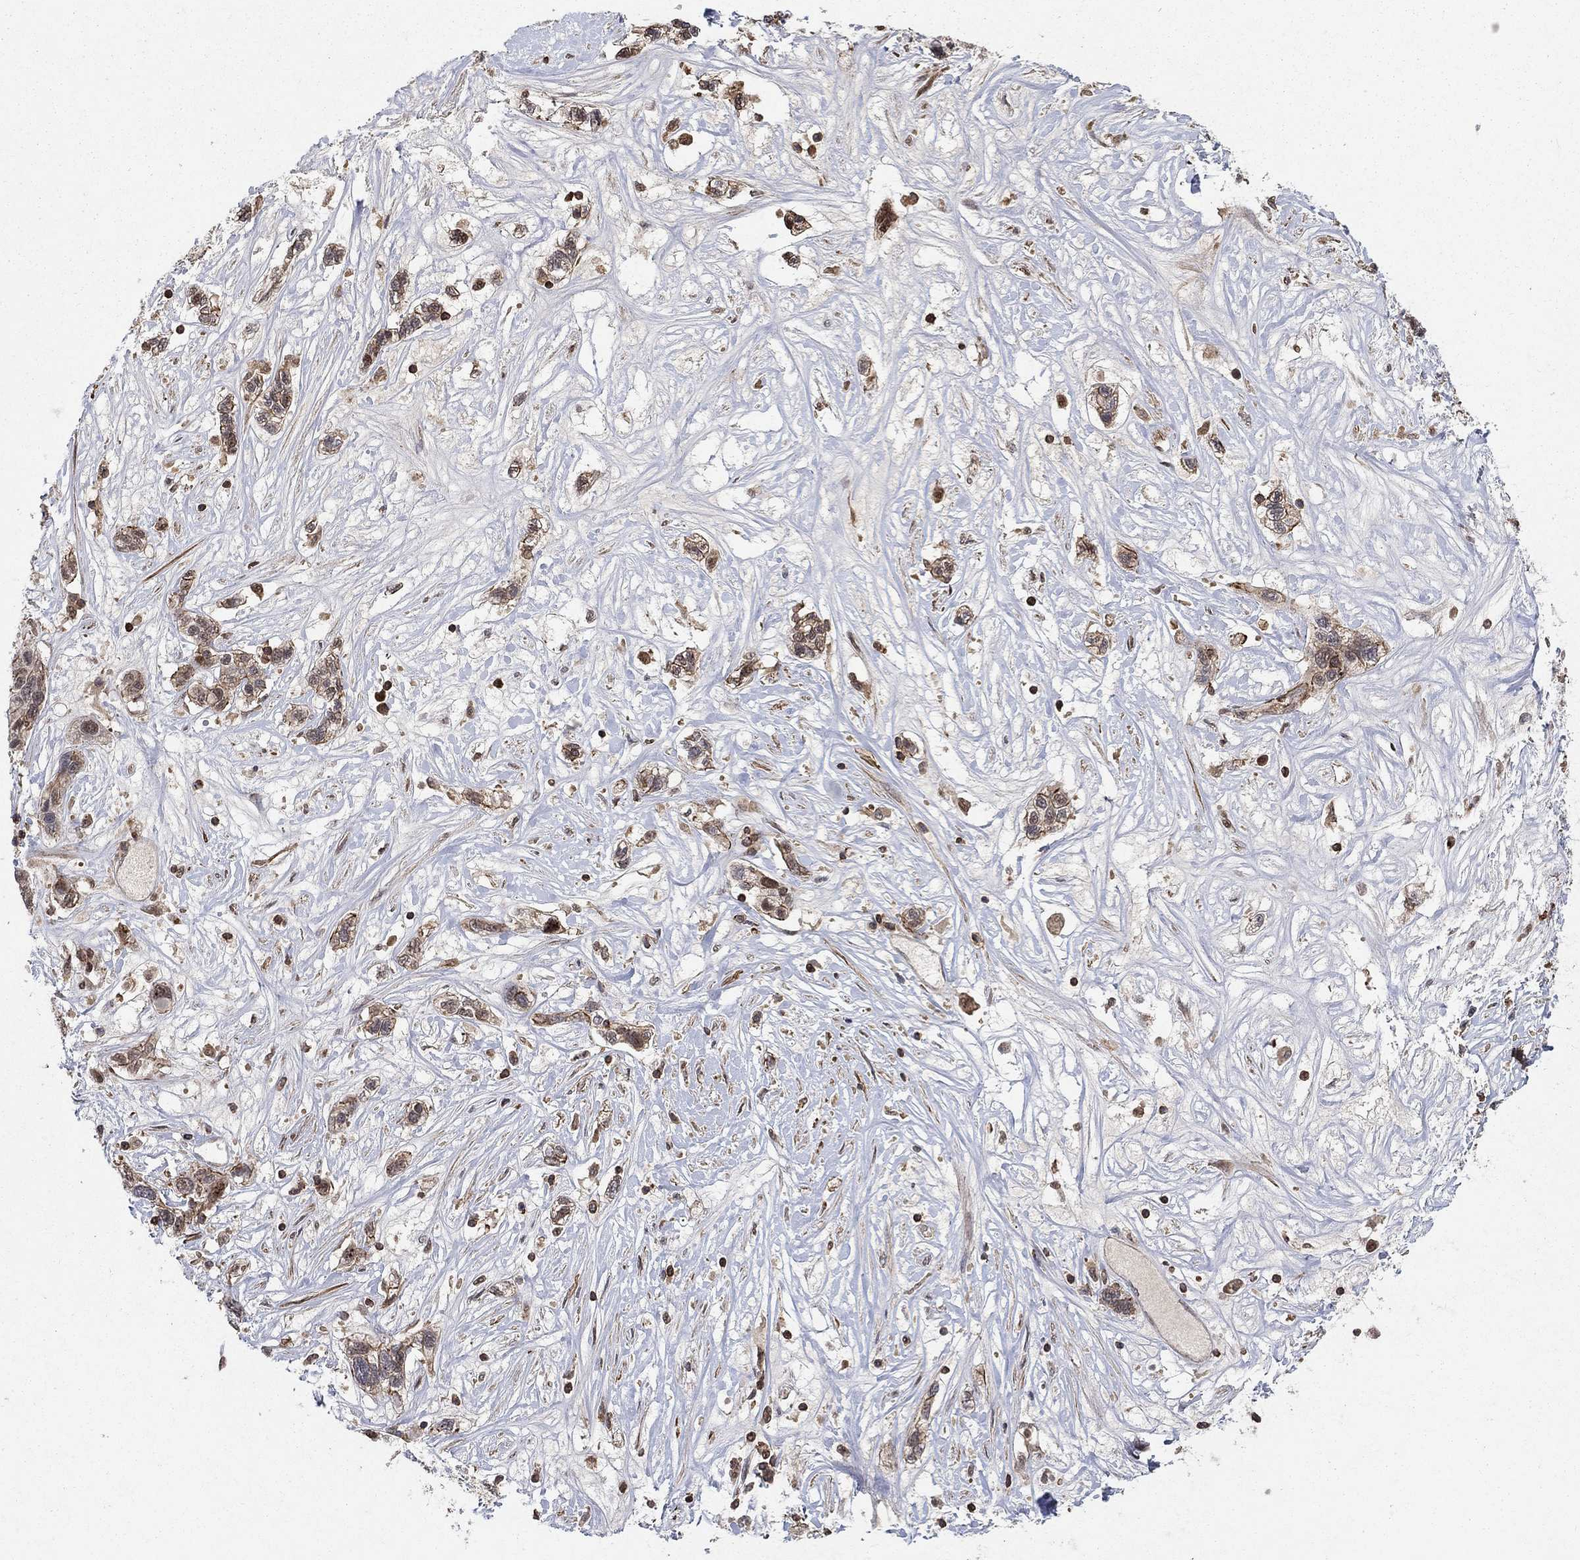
{"staining": {"intensity": "weak", "quantity": "25%-75%", "location": "cytoplasmic/membranous"}, "tissue": "liver cancer", "cell_type": "Tumor cells", "image_type": "cancer", "snomed": [{"axis": "morphology", "description": "Adenocarcinoma, NOS"}, {"axis": "morphology", "description": "Cholangiocarcinoma"}, {"axis": "topography", "description": "Liver"}], "caption": "Tumor cells show low levels of weak cytoplasmic/membranous expression in about 25%-75% of cells in cholangiocarcinoma (liver).", "gene": "CCDC66", "patient": {"sex": "male", "age": 64}}